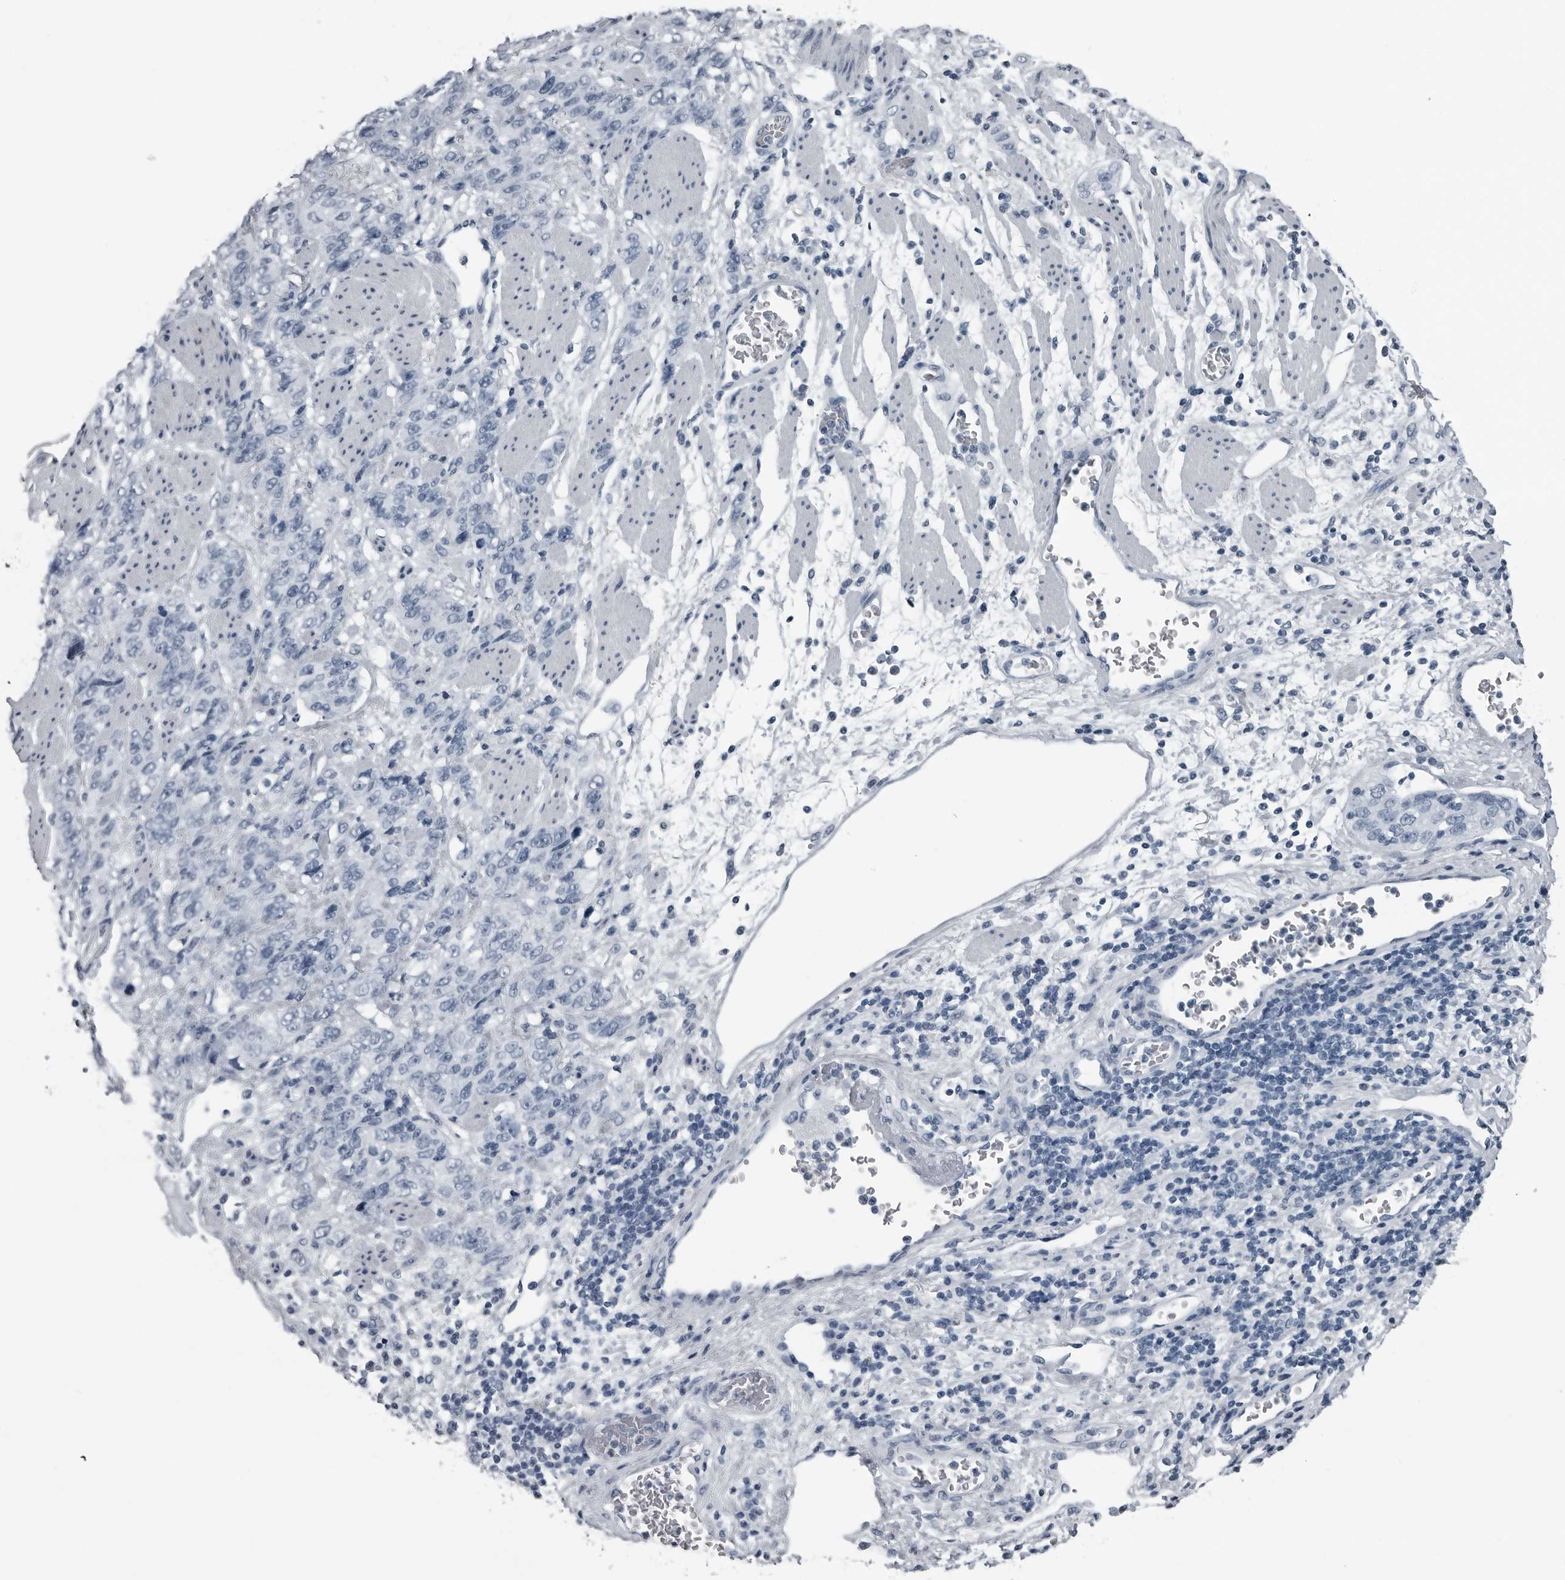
{"staining": {"intensity": "negative", "quantity": "none", "location": "none"}, "tissue": "stomach cancer", "cell_type": "Tumor cells", "image_type": "cancer", "snomed": [{"axis": "morphology", "description": "Adenocarcinoma, NOS"}, {"axis": "topography", "description": "Stomach"}], "caption": "There is no significant positivity in tumor cells of stomach cancer.", "gene": "PRSS1", "patient": {"sex": "male", "age": 48}}